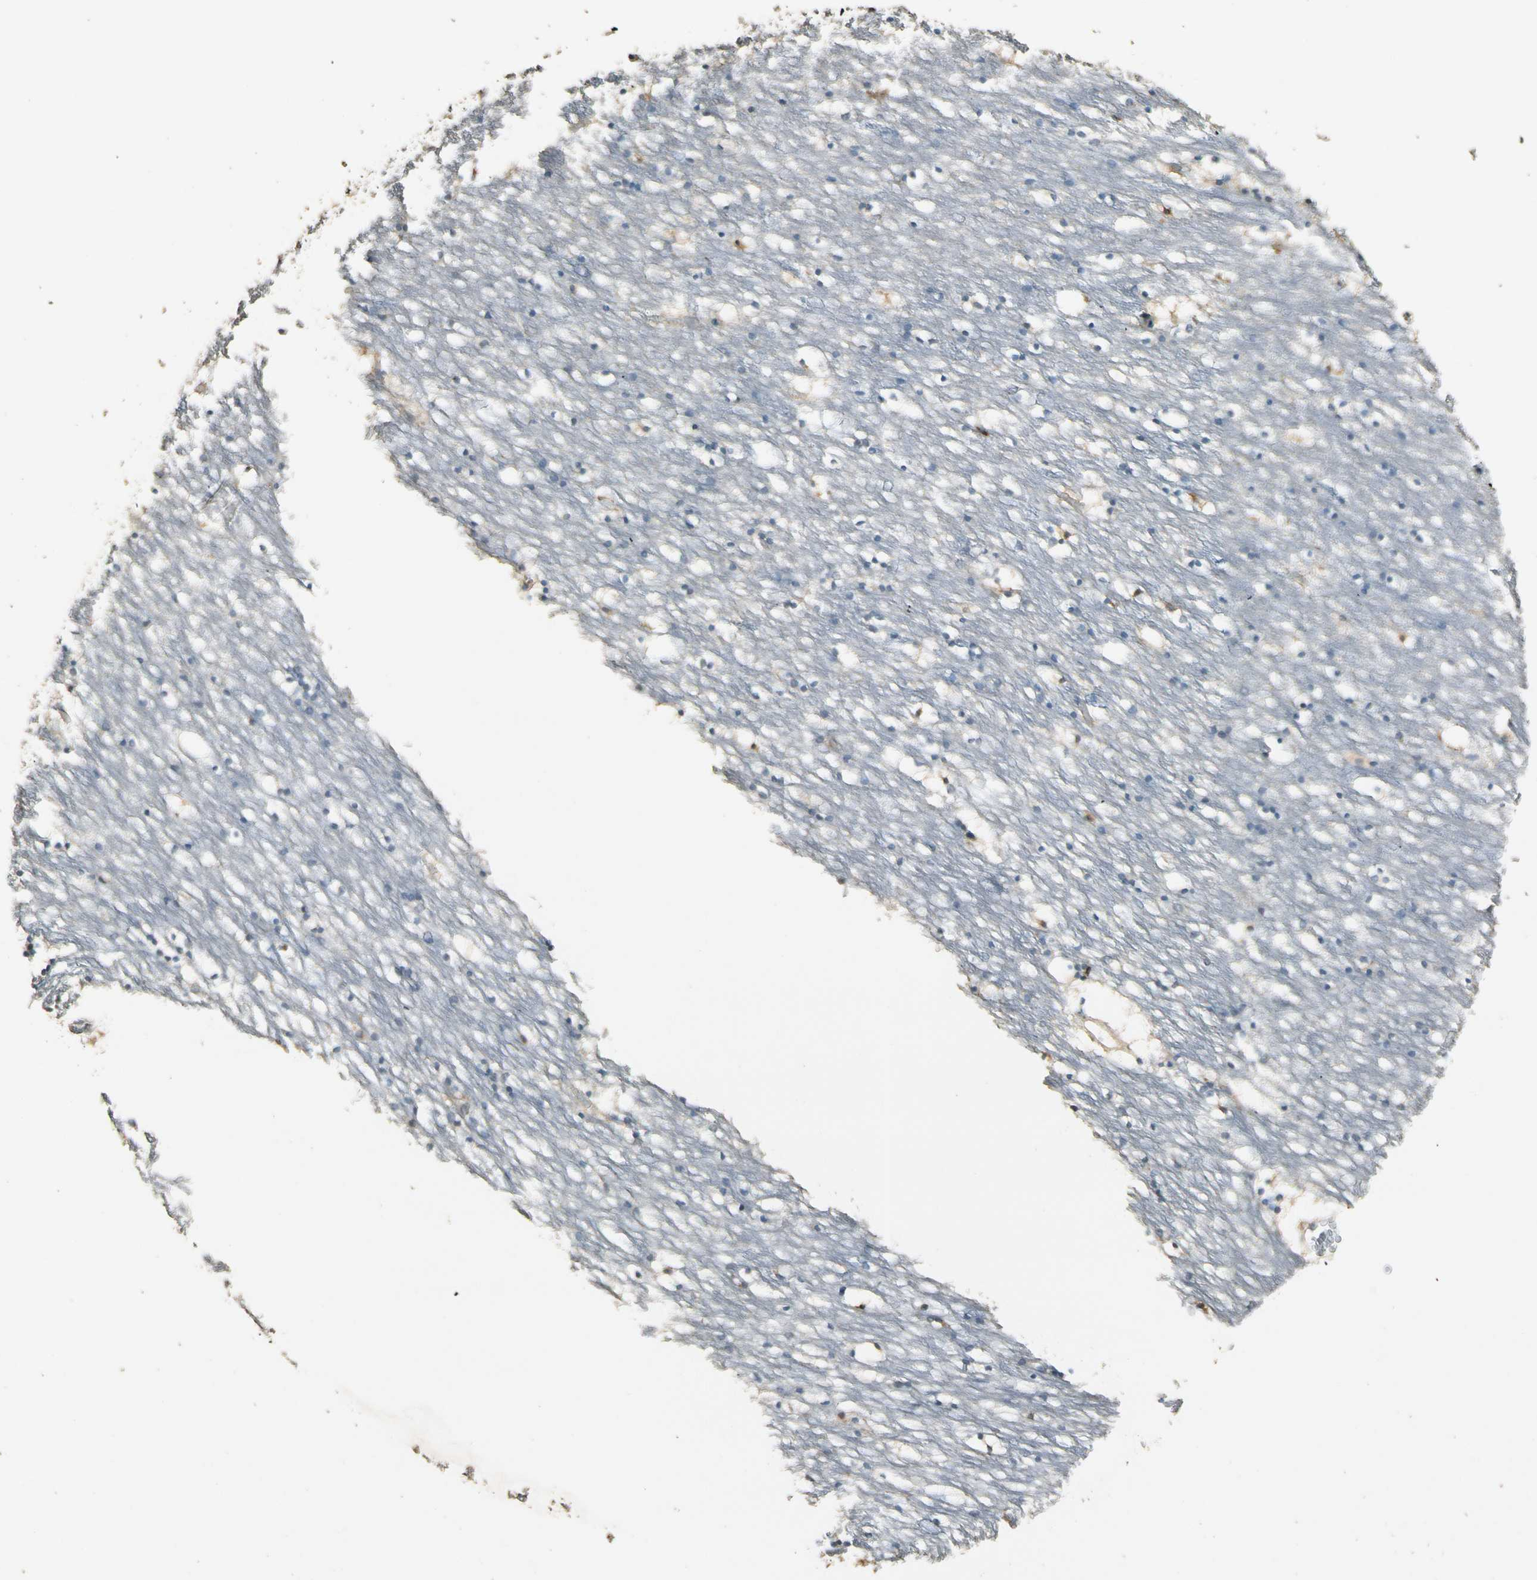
{"staining": {"intensity": "moderate", "quantity": "<25%", "location": "cytoplasmic/membranous"}, "tissue": "caudate", "cell_type": "Glial cells", "image_type": "normal", "snomed": [{"axis": "morphology", "description": "Normal tissue, NOS"}, {"axis": "topography", "description": "Lateral ventricle wall"}], "caption": "Immunohistochemical staining of normal human caudate demonstrates <25% levels of moderate cytoplasmic/membranous protein expression in about <25% of glial cells.", "gene": "PLXNA1", "patient": {"sex": "male", "age": 45}}